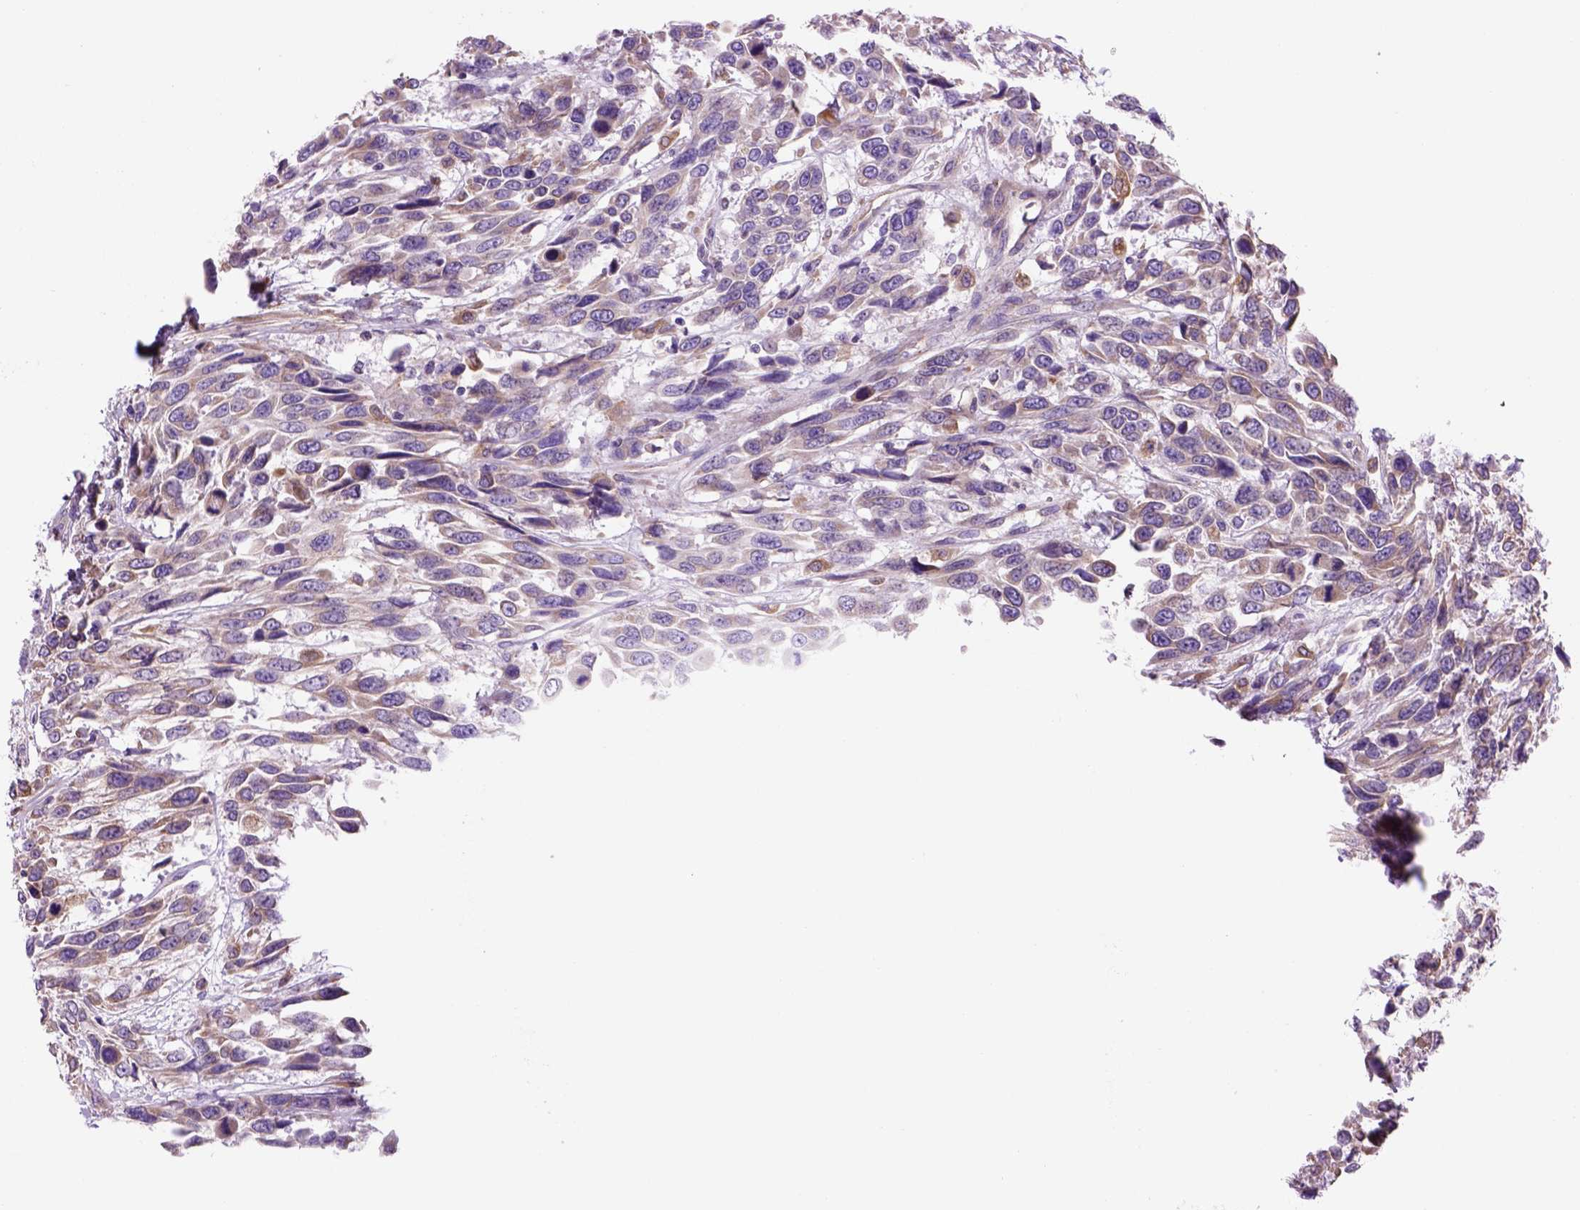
{"staining": {"intensity": "weak", "quantity": ">75%", "location": "cytoplasmic/membranous"}, "tissue": "urothelial cancer", "cell_type": "Tumor cells", "image_type": "cancer", "snomed": [{"axis": "morphology", "description": "Urothelial carcinoma, High grade"}, {"axis": "topography", "description": "Urinary bladder"}], "caption": "Immunohistochemistry (IHC) of urothelial carcinoma (high-grade) reveals low levels of weak cytoplasmic/membranous staining in approximately >75% of tumor cells. (DAB (3,3'-diaminobenzidine) = brown stain, brightfield microscopy at high magnification).", "gene": "PIAS3", "patient": {"sex": "female", "age": 70}}